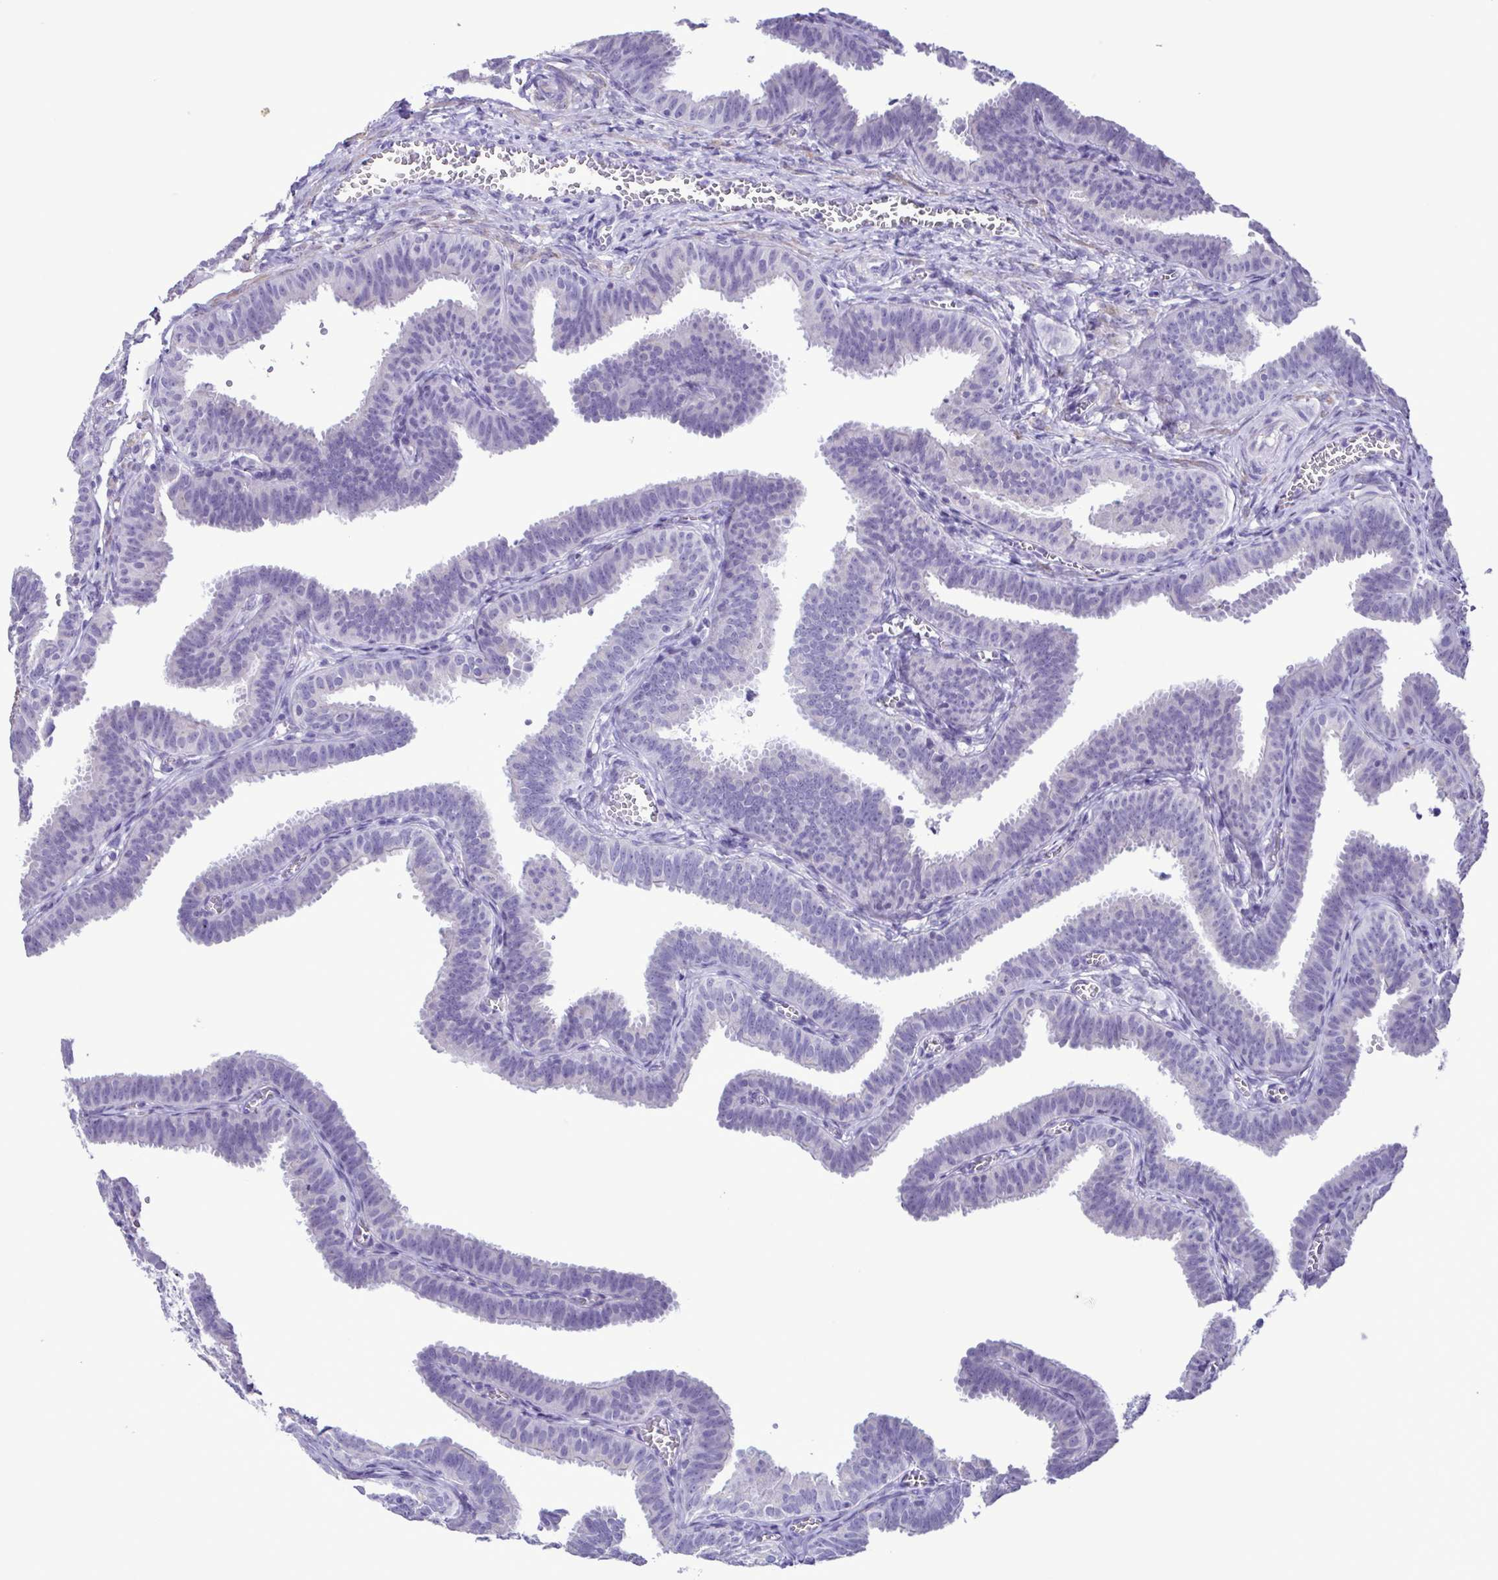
{"staining": {"intensity": "negative", "quantity": "none", "location": "none"}, "tissue": "fallopian tube", "cell_type": "Glandular cells", "image_type": "normal", "snomed": [{"axis": "morphology", "description": "Normal tissue, NOS"}, {"axis": "topography", "description": "Fallopian tube"}], "caption": "This photomicrograph is of benign fallopian tube stained with immunohistochemistry to label a protein in brown with the nuclei are counter-stained blue. There is no staining in glandular cells. (DAB (3,3'-diaminobenzidine) IHC visualized using brightfield microscopy, high magnification).", "gene": "CBY2", "patient": {"sex": "female", "age": 25}}